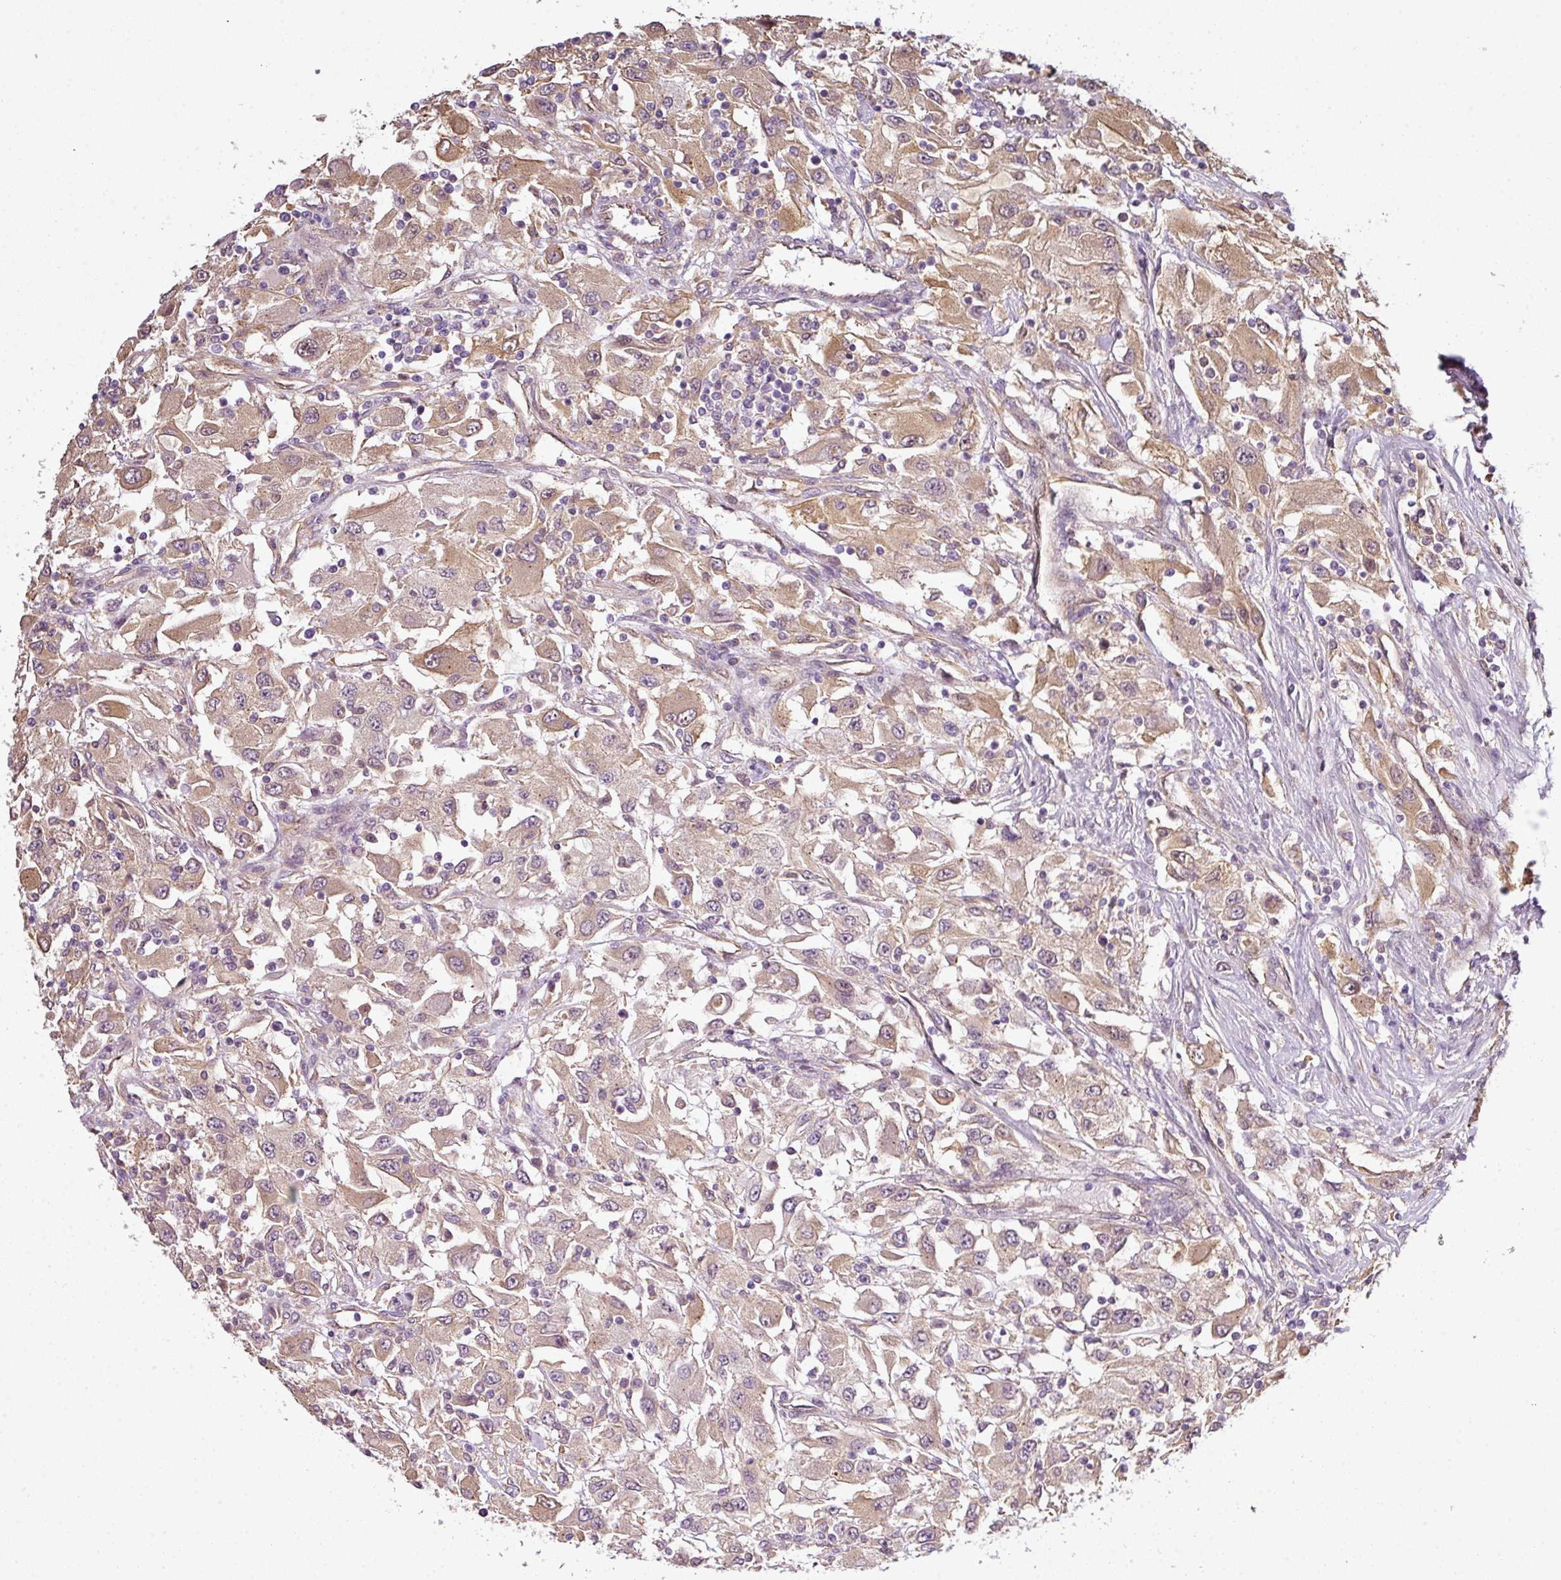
{"staining": {"intensity": "weak", "quantity": "25%-75%", "location": "cytoplasmic/membranous"}, "tissue": "renal cancer", "cell_type": "Tumor cells", "image_type": "cancer", "snomed": [{"axis": "morphology", "description": "Adenocarcinoma, NOS"}, {"axis": "topography", "description": "Kidney"}], "caption": "Tumor cells demonstrate low levels of weak cytoplasmic/membranous expression in approximately 25%-75% of cells in renal cancer.", "gene": "ANKRD18A", "patient": {"sex": "female", "age": 67}}